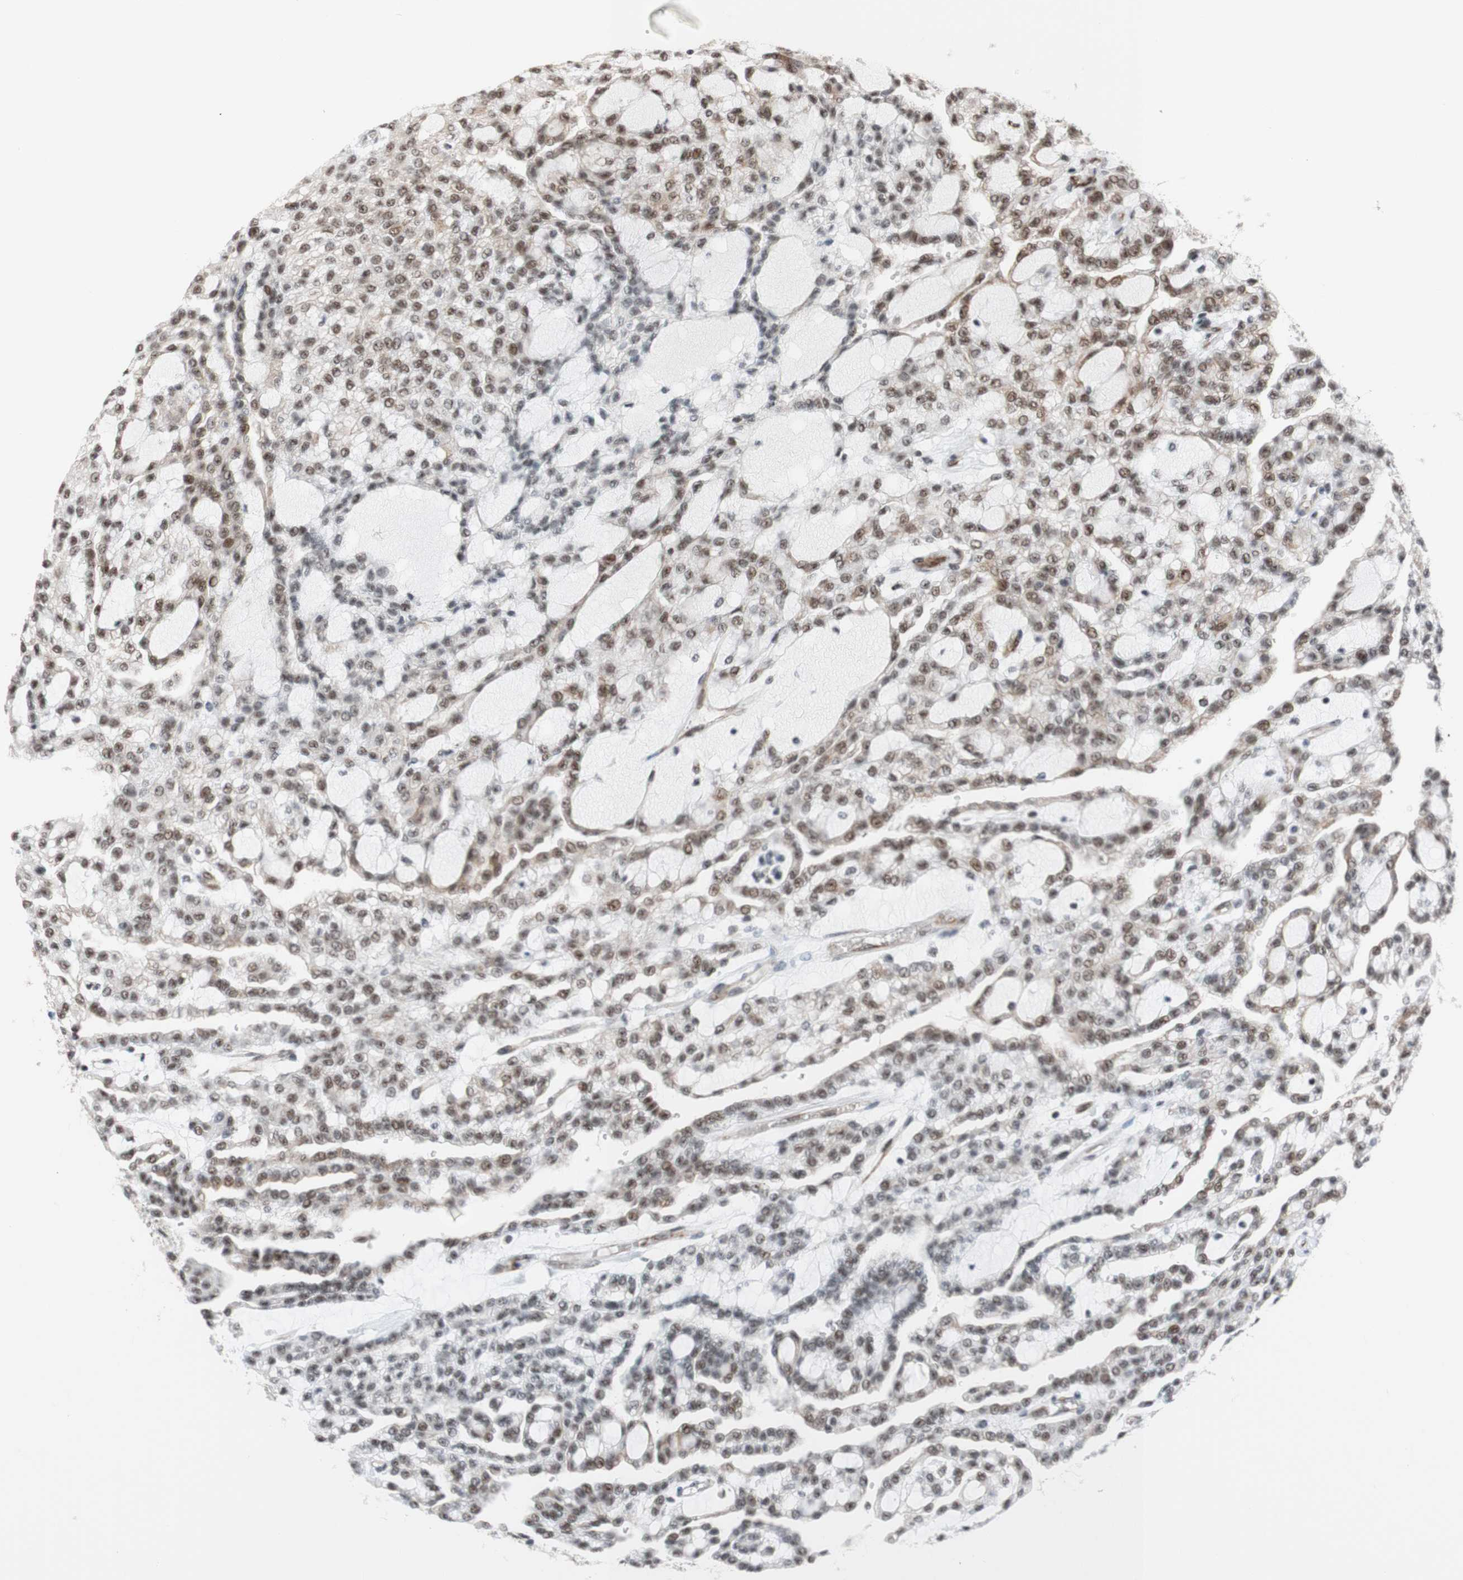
{"staining": {"intensity": "moderate", "quantity": "25%-75%", "location": "nuclear"}, "tissue": "renal cancer", "cell_type": "Tumor cells", "image_type": "cancer", "snomed": [{"axis": "morphology", "description": "Adenocarcinoma, NOS"}, {"axis": "topography", "description": "Kidney"}], "caption": "Renal cancer (adenocarcinoma) was stained to show a protein in brown. There is medium levels of moderate nuclear positivity in approximately 25%-75% of tumor cells. The protein is stained brown, and the nuclei are stained in blue (DAB (3,3'-diaminobenzidine) IHC with brightfield microscopy, high magnification).", "gene": "SAP18", "patient": {"sex": "male", "age": 63}}